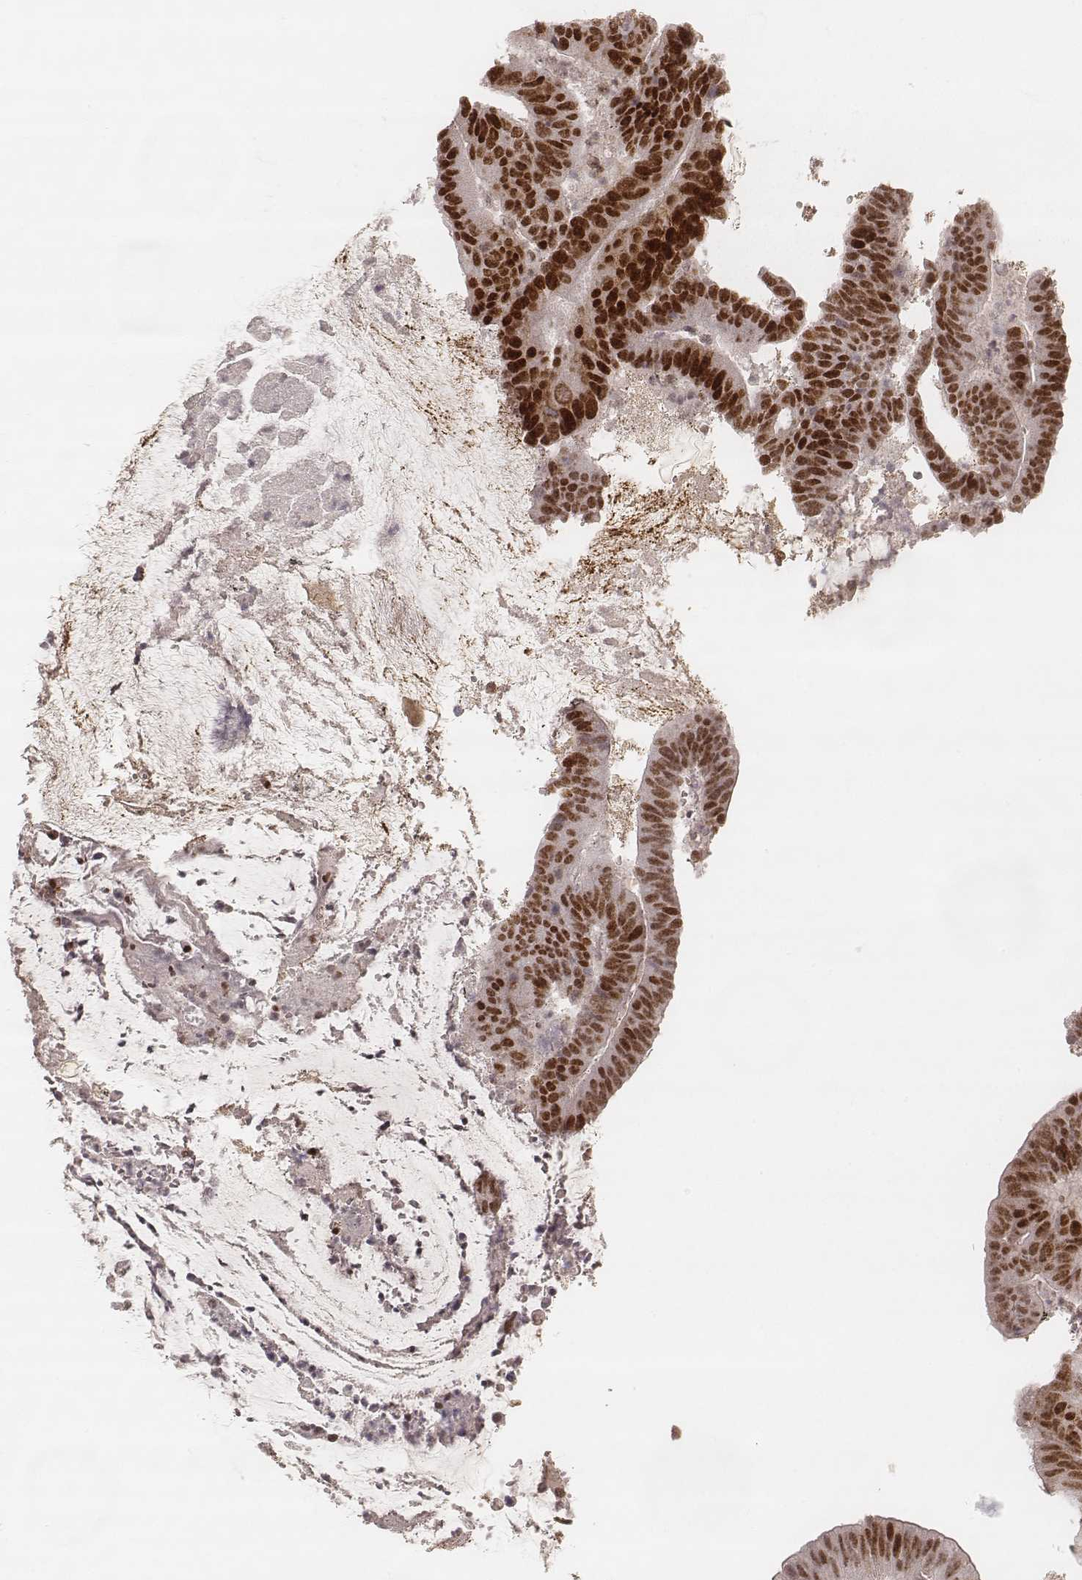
{"staining": {"intensity": "strong", "quantity": ">75%", "location": "nuclear"}, "tissue": "colorectal cancer", "cell_type": "Tumor cells", "image_type": "cancer", "snomed": [{"axis": "morphology", "description": "Adenocarcinoma, NOS"}, {"axis": "topography", "description": "Colon"}], "caption": "There is high levels of strong nuclear staining in tumor cells of adenocarcinoma (colorectal), as demonstrated by immunohistochemical staining (brown color).", "gene": "HNRNPC", "patient": {"sex": "female", "age": 43}}